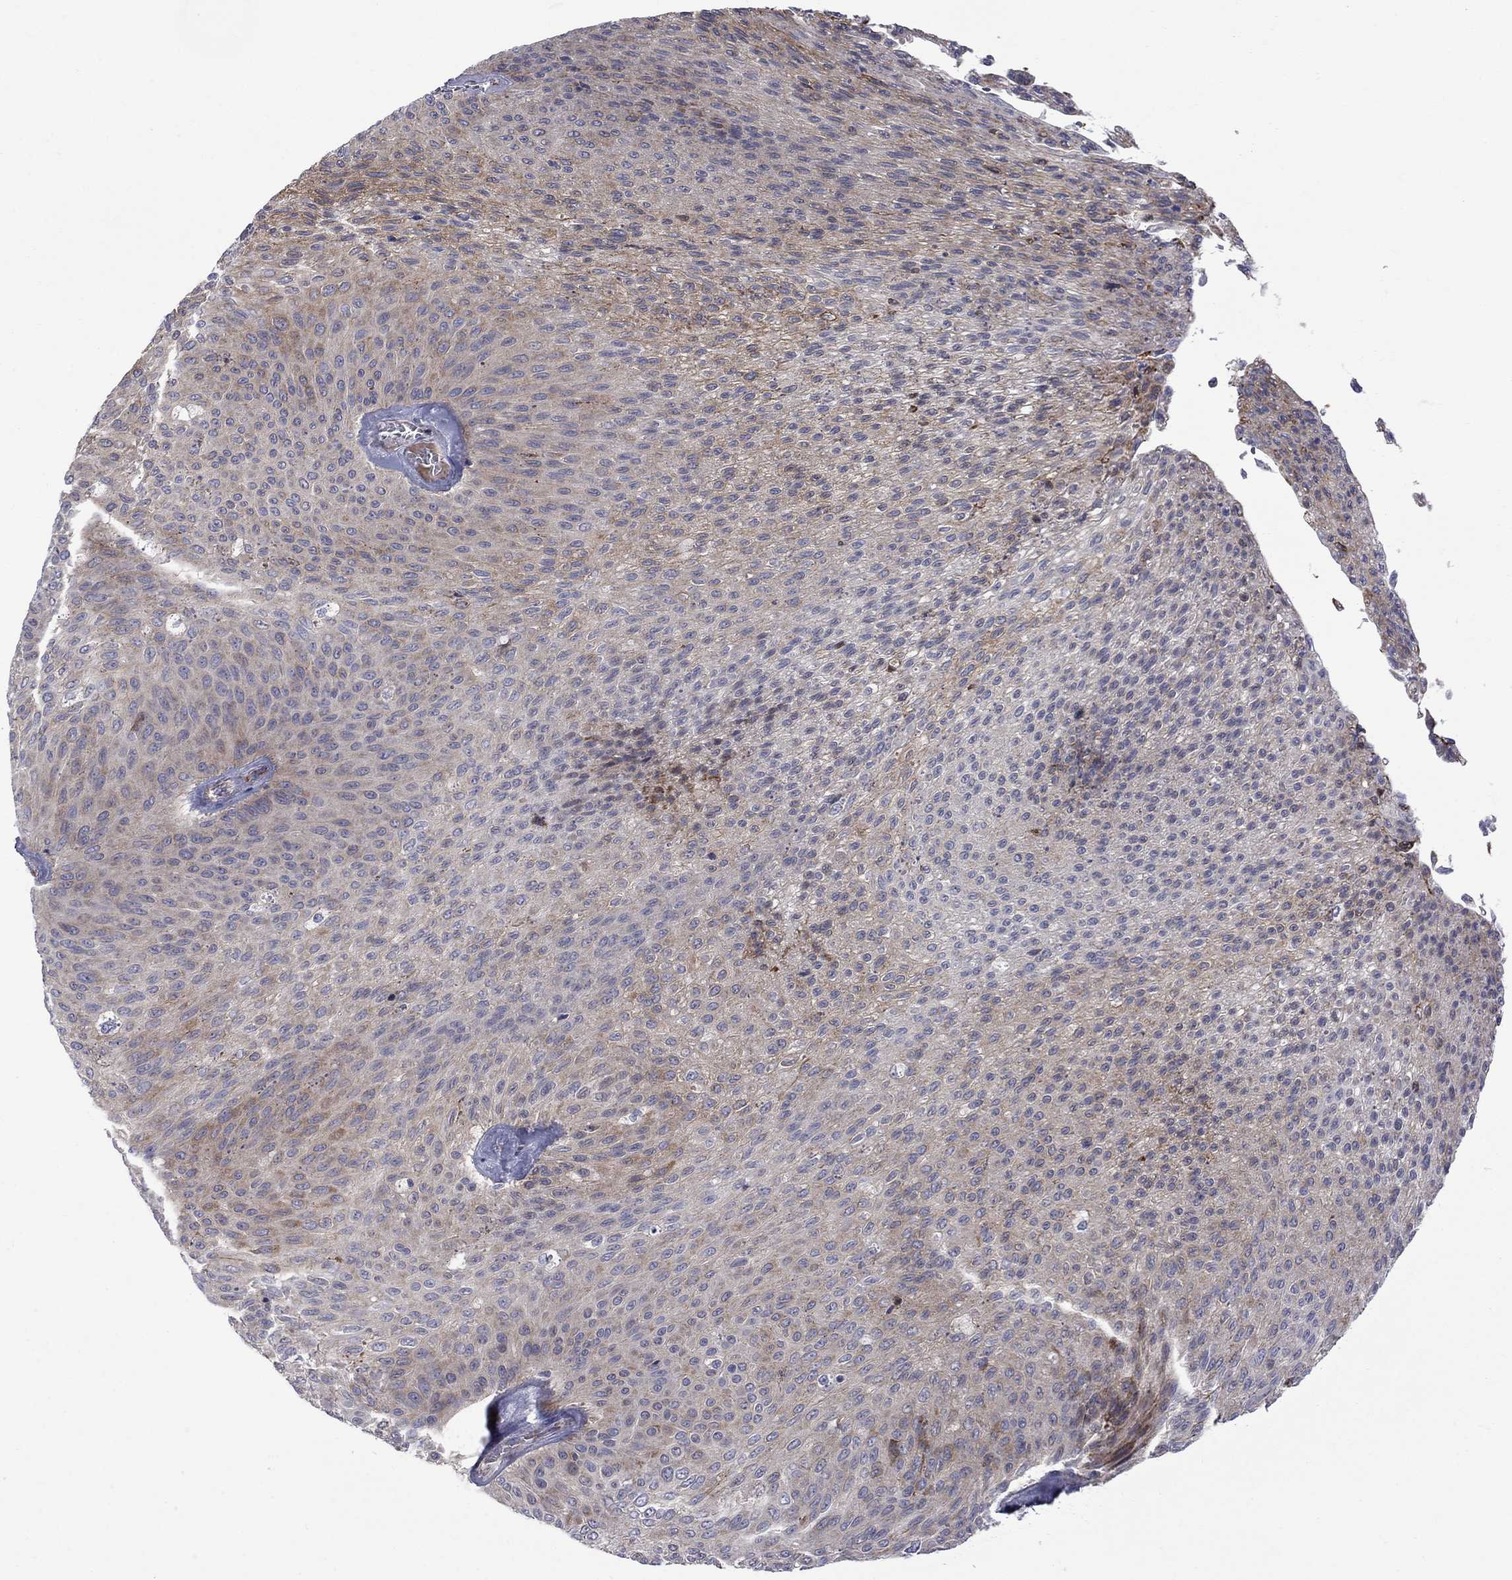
{"staining": {"intensity": "weak", "quantity": "25%-75%", "location": "cytoplasmic/membranous"}, "tissue": "urothelial cancer", "cell_type": "Tumor cells", "image_type": "cancer", "snomed": [{"axis": "morphology", "description": "Urothelial carcinoma, Low grade"}, {"axis": "topography", "description": "Ureter, NOS"}, {"axis": "topography", "description": "Urinary bladder"}], "caption": "Immunohistochemical staining of human urothelial carcinoma (low-grade) shows low levels of weak cytoplasmic/membranous expression in about 25%-75% of tumor cells.", "gene": "ASNS", "patient": {"sex": "male", "age": 78}}